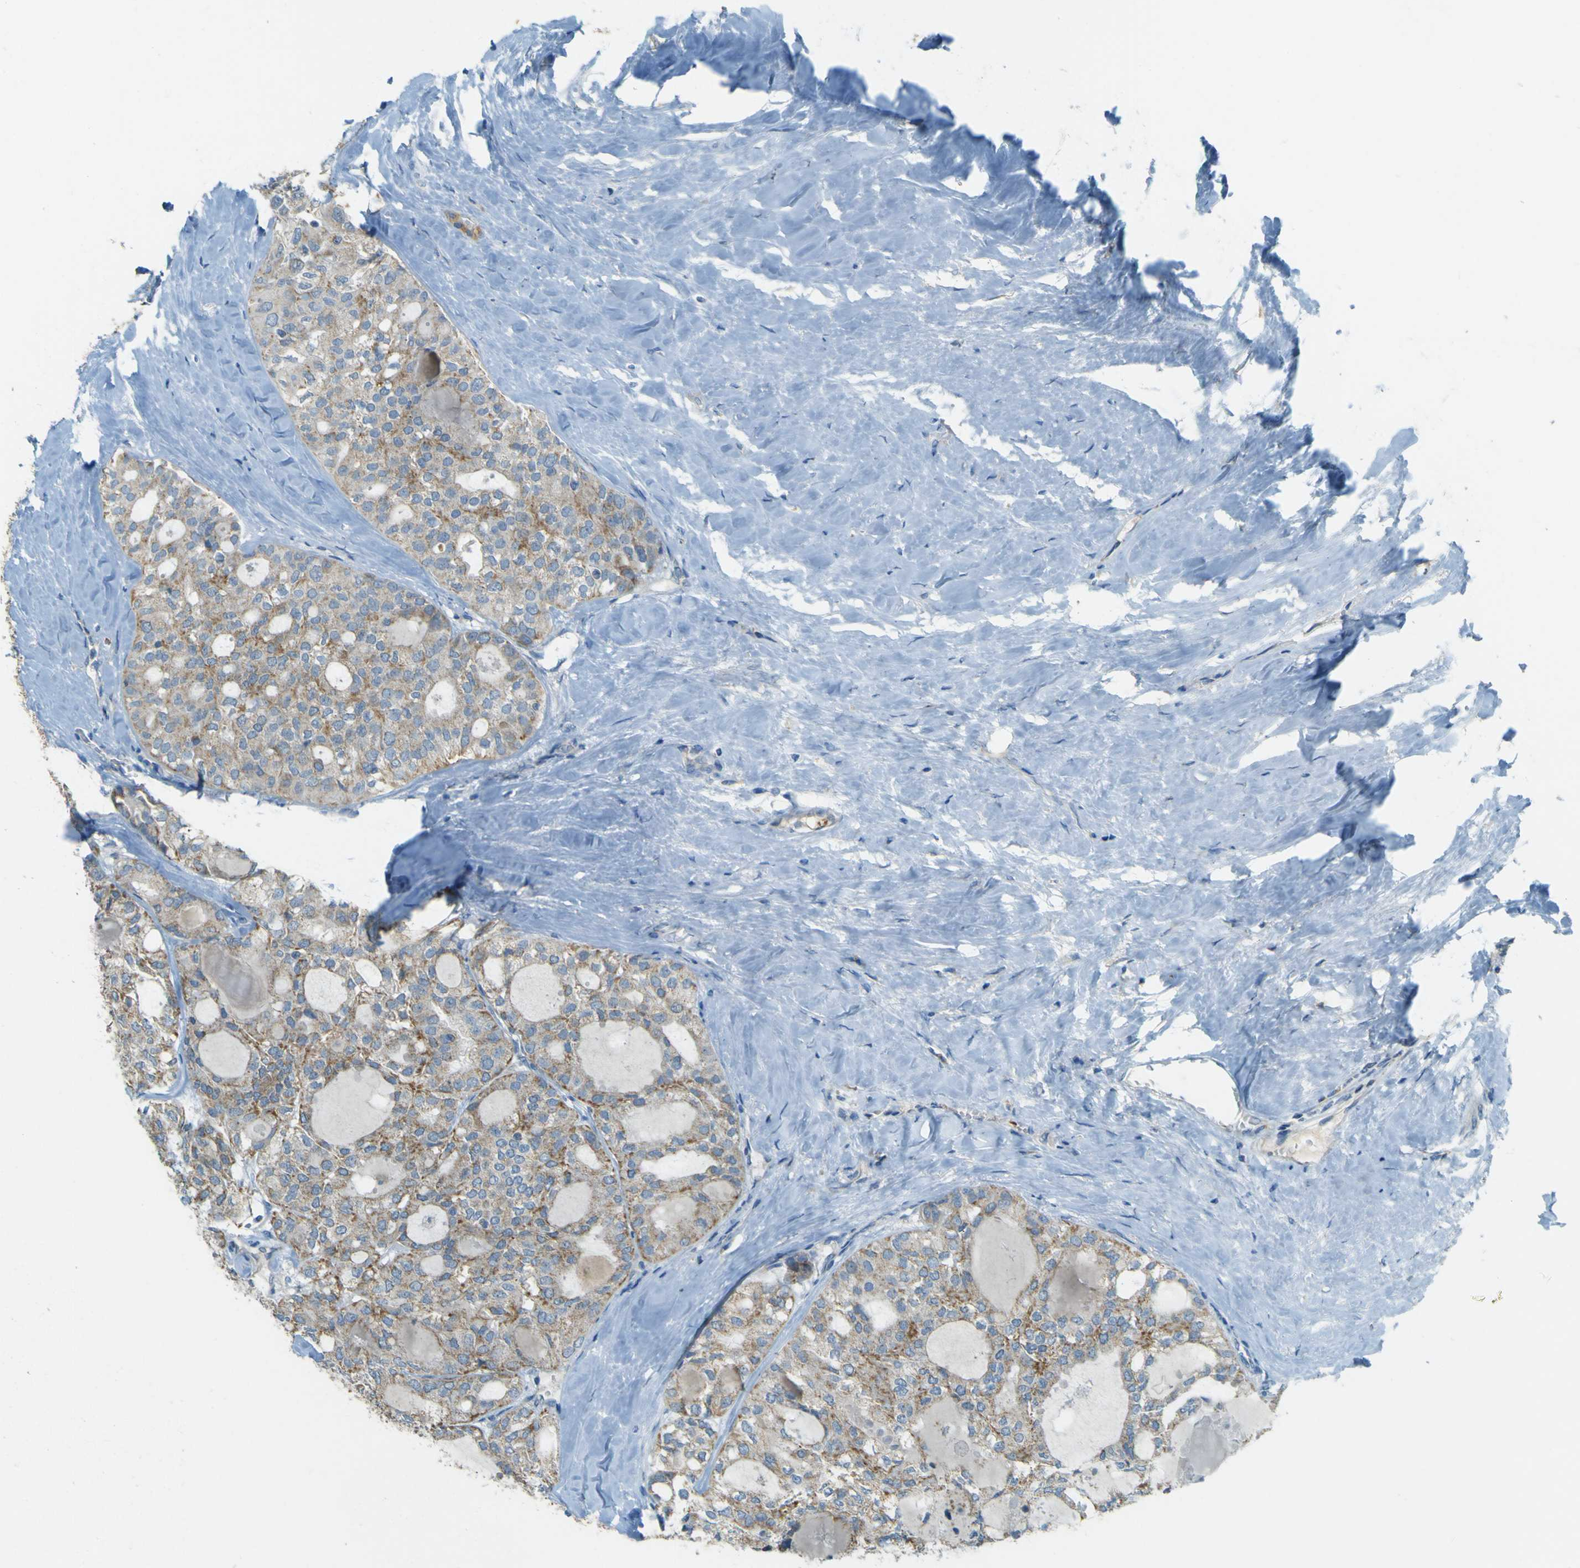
{"staining": {"intensity": "weak", "quantity": ">75%", "location": "cytoplasmic/membranous"}, "tissue": "thyroid cancer", "cell_type": "Tumor cells", "image_type": "cancer", "snomed": [{"axis": "morphology", "description": "Follicular adenoma carcinoma, NOS"}, {"axis": "topography", "description": "Thyroid gland"}], "caption": "Human thyroid cancer stained for a protein (brown) shows weak cytoplasmic/membranous positive staining in about >75% of tumor cells.", "gene": "FKTN", "patient": {"sex": "male", "age": 75}}